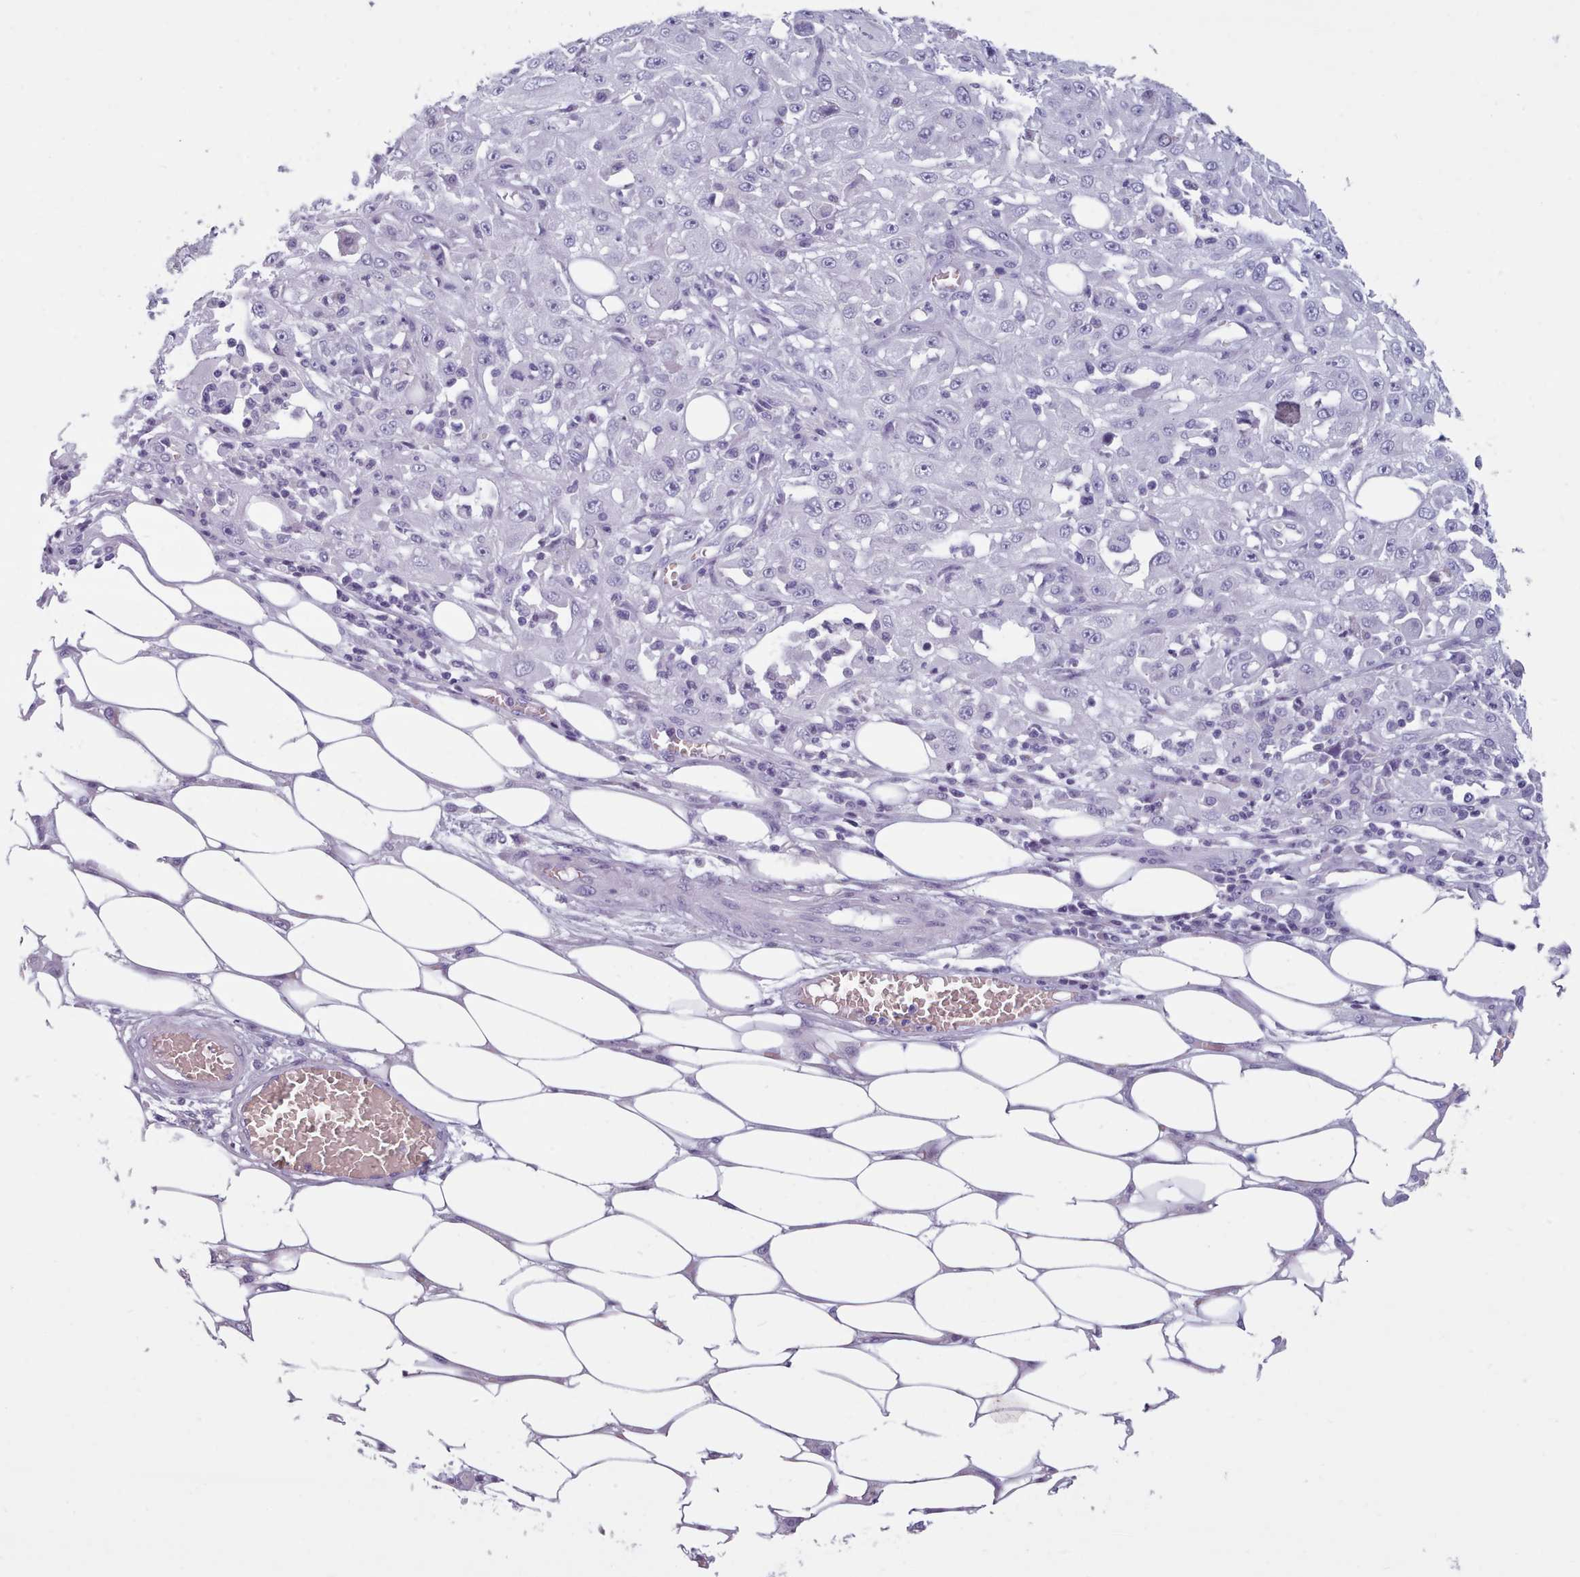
{"staining": {"intensity": "negative", "quantity": "none", "location": "none"}, "tissue": "skin cancer", "cell_type": "Tumor cells", "image_type": "cancer", "snomed": [{"axis": "morphology", "description": "Squamous cell carcinoma, NOS"}, {"axis": "morphology", "description": "Squamous cell carcinoma, metastatic, NOS"}, {"axis": "topography", "description": "Skin"}, {"axis": "topography", "description": "Lymph node"}], "caption": "This is an IHC image of human squamous cell carcinoma (skin). There is no staining in tumor cells.", "gene": "ZNF43", "patient": {"sex": "male", "age": 75}}